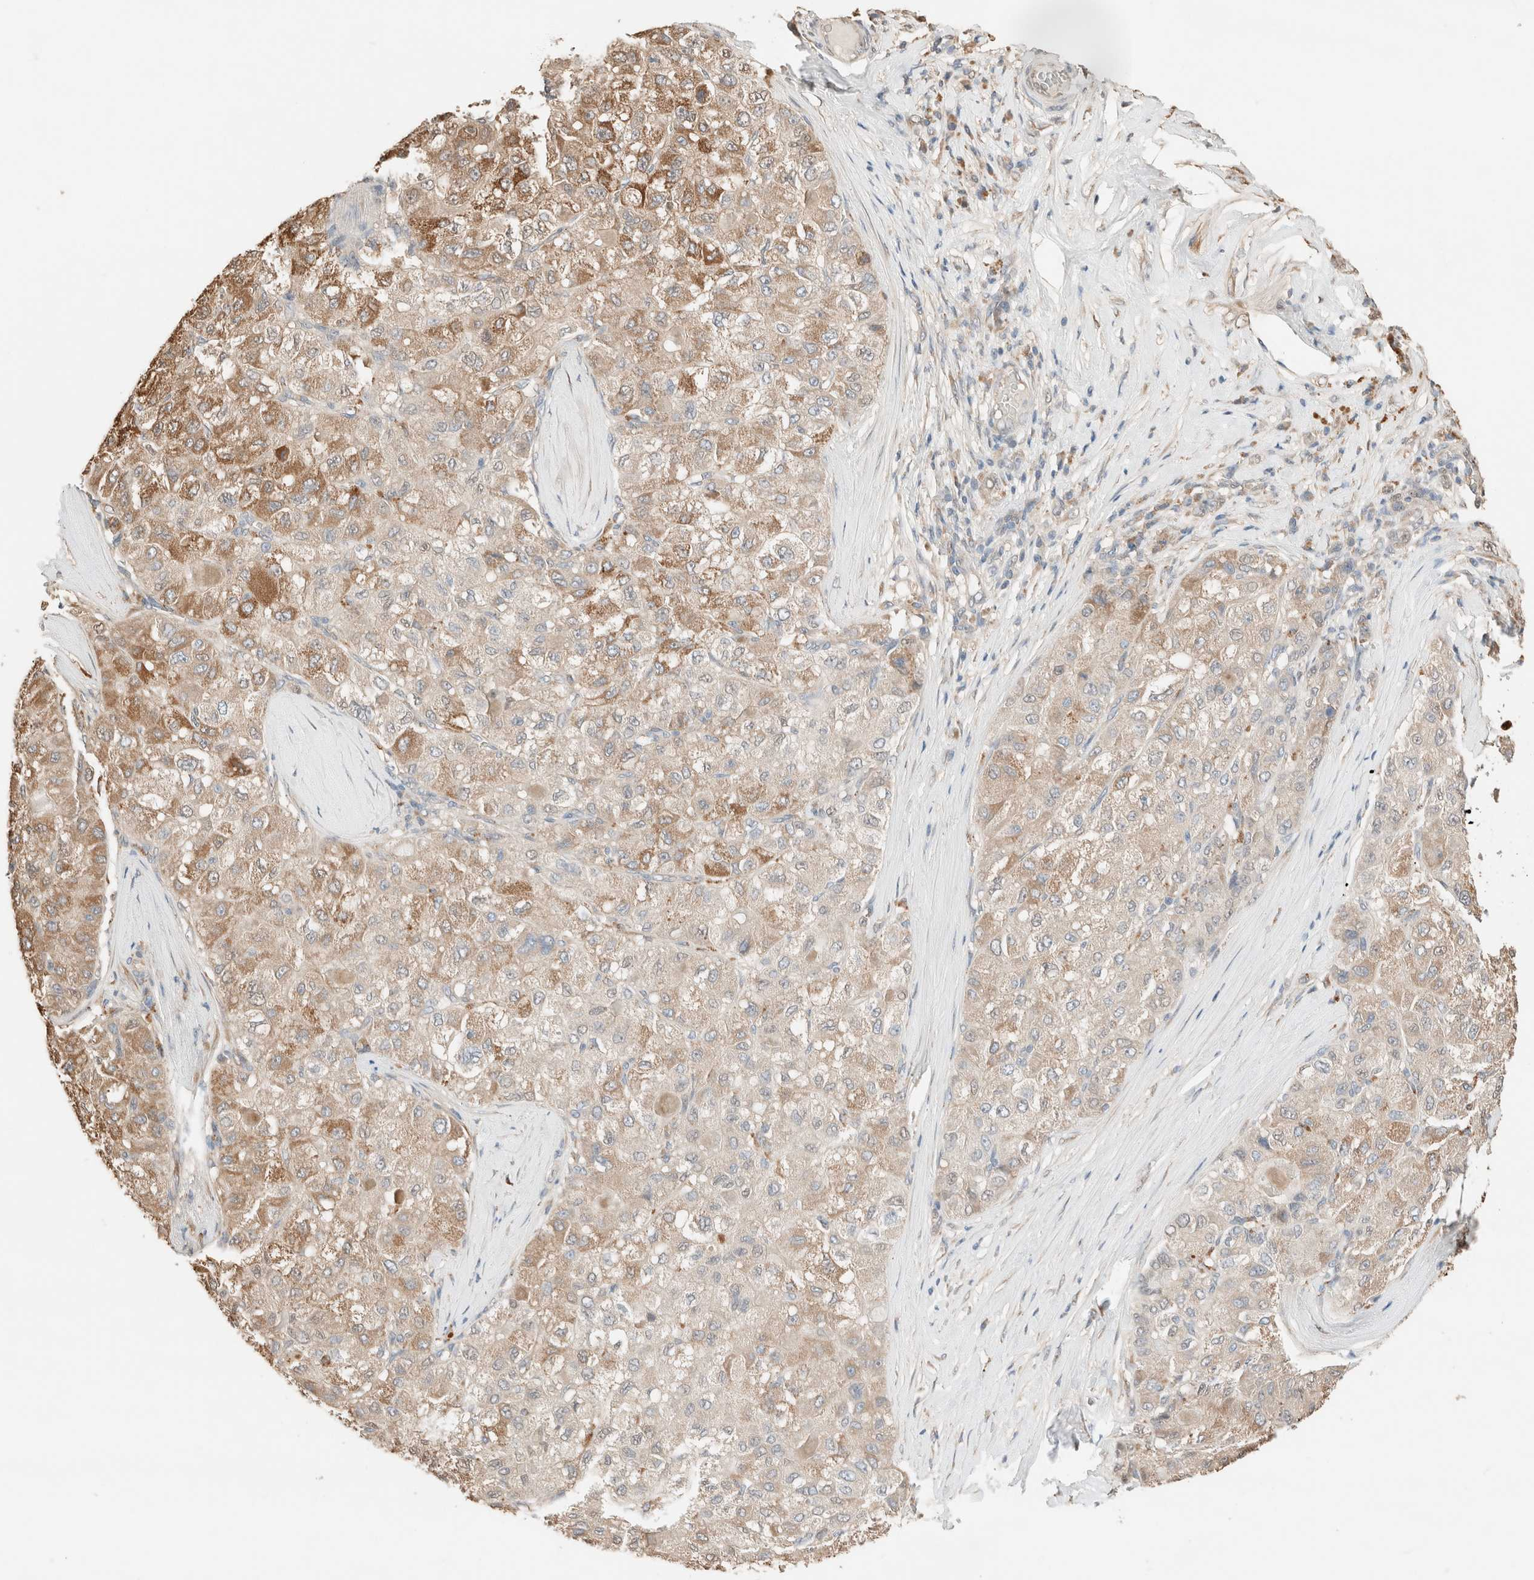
{"staining": {"intensity": "moderate", "quantity": ">75%", "location": "cytoplasmic/membranous"}, "tissue": "liver cancer", "cell_type": "Tumor cells", "image_type": "cancer", "snomed": [{"axis": "morphology", "description": "Carcinoma, Hepatocellular, NOS"}, {"axis": "topography", "description": "Liver"}], "caption": "This is a photomicrograph of immunohistochemistry (IHC) staining of liver cancer (hepatocellular carcinoma), which shows moderate positivity in the cytoplasmic/membranous of tumor cells.", "gene": "TUBD1", "patient": {"sex": "male", "age": 80}}